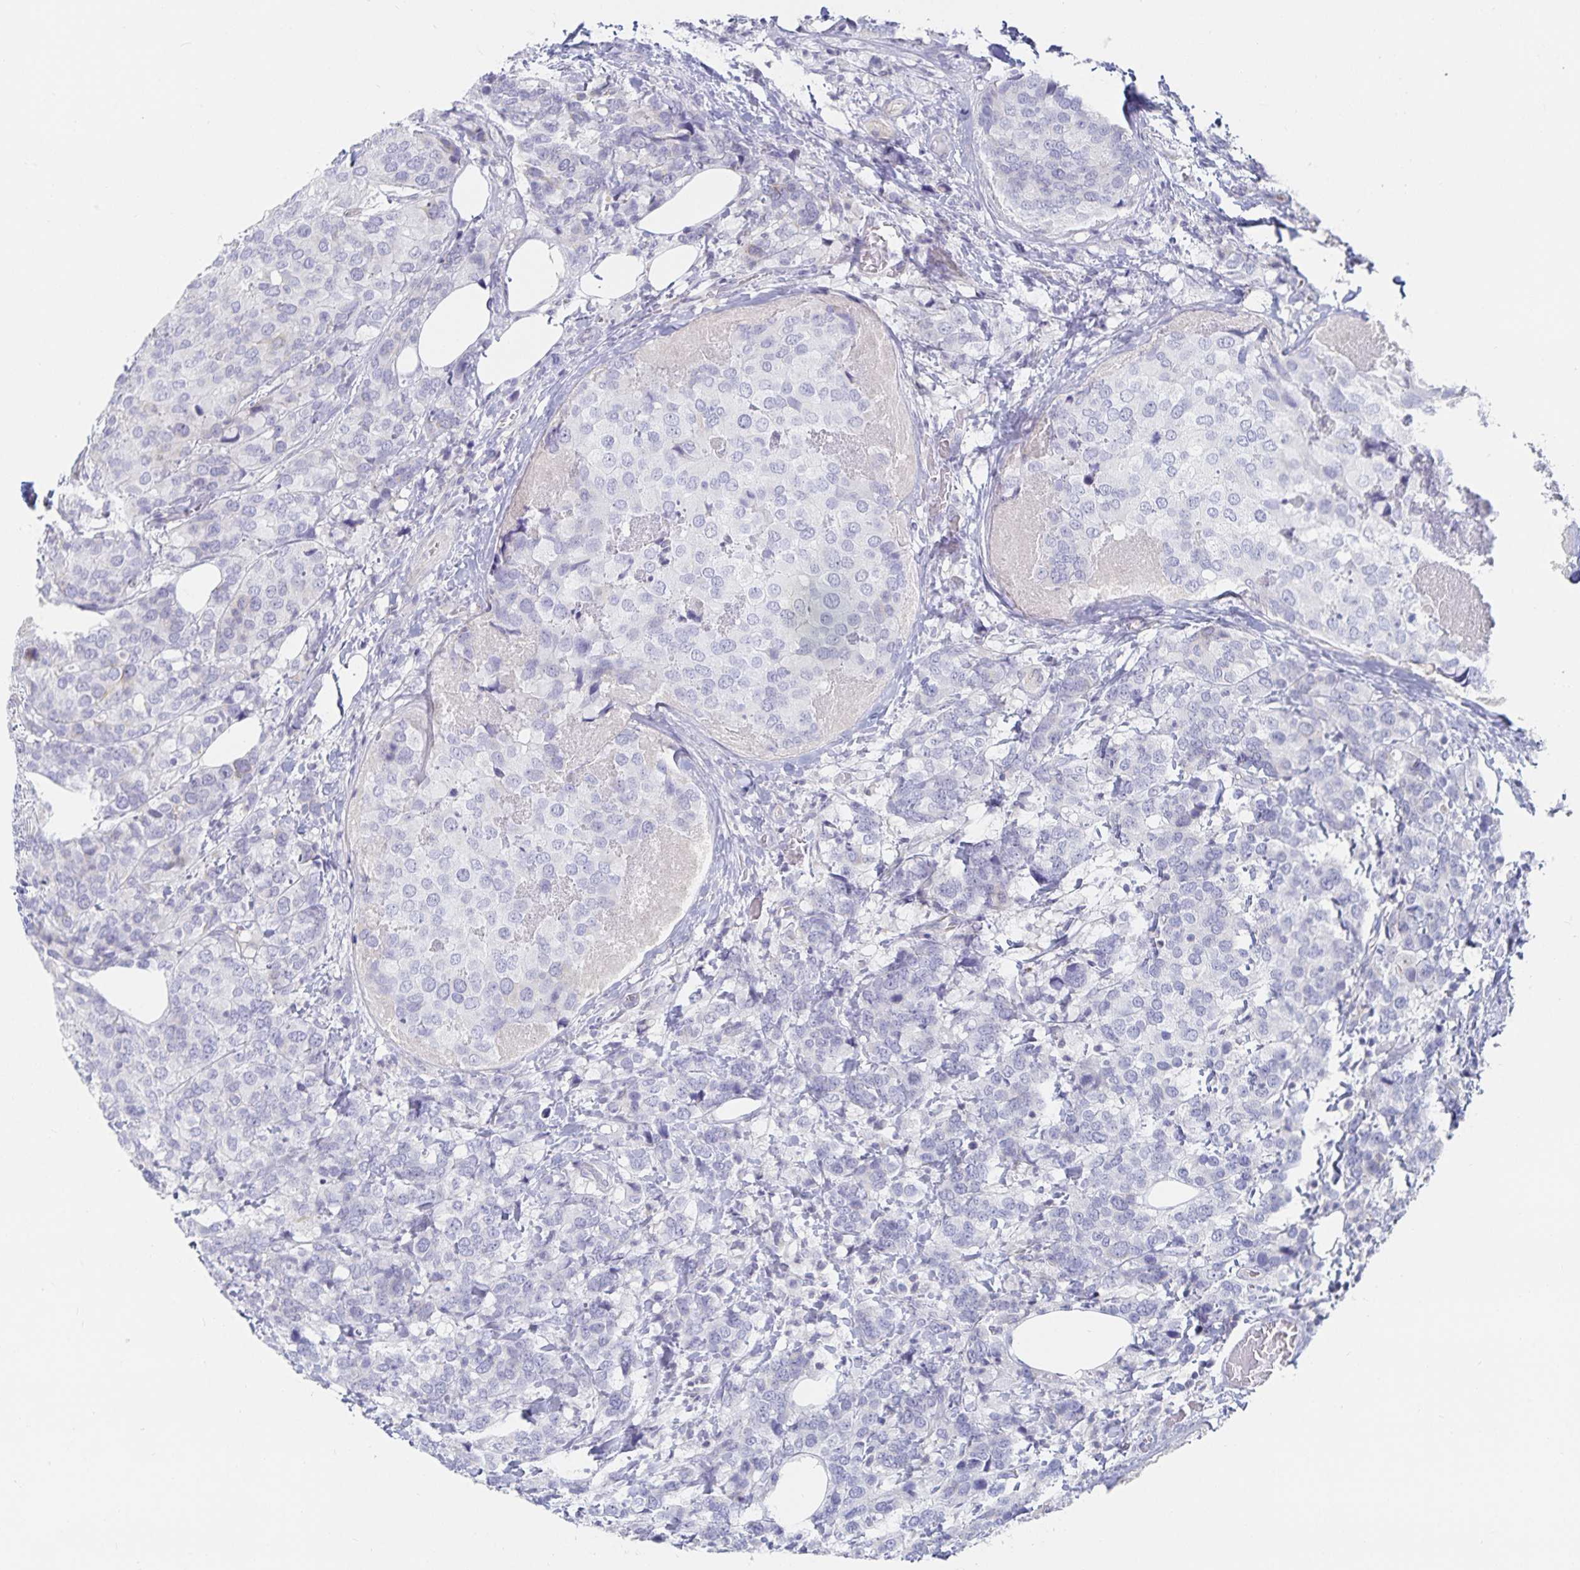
{"staining": {"intensity": "negative", "quantity": "none", "location": "none"}, "tissue": "breast cancer", "cell_type": "Tumor cells", "image_type": "cancer", "snomed": [{"axis": "morphology", "description": "Lobular carcinoma"}, {"axis": "topography", "description": "Breast"}], "caption": "Immunohistochemistry (IHC) of breast lobular carcinoma demonstrates no positivity in tumor cells.", "gene": "SFTPA1", "patient": {"sex": "female", "age": 59}}